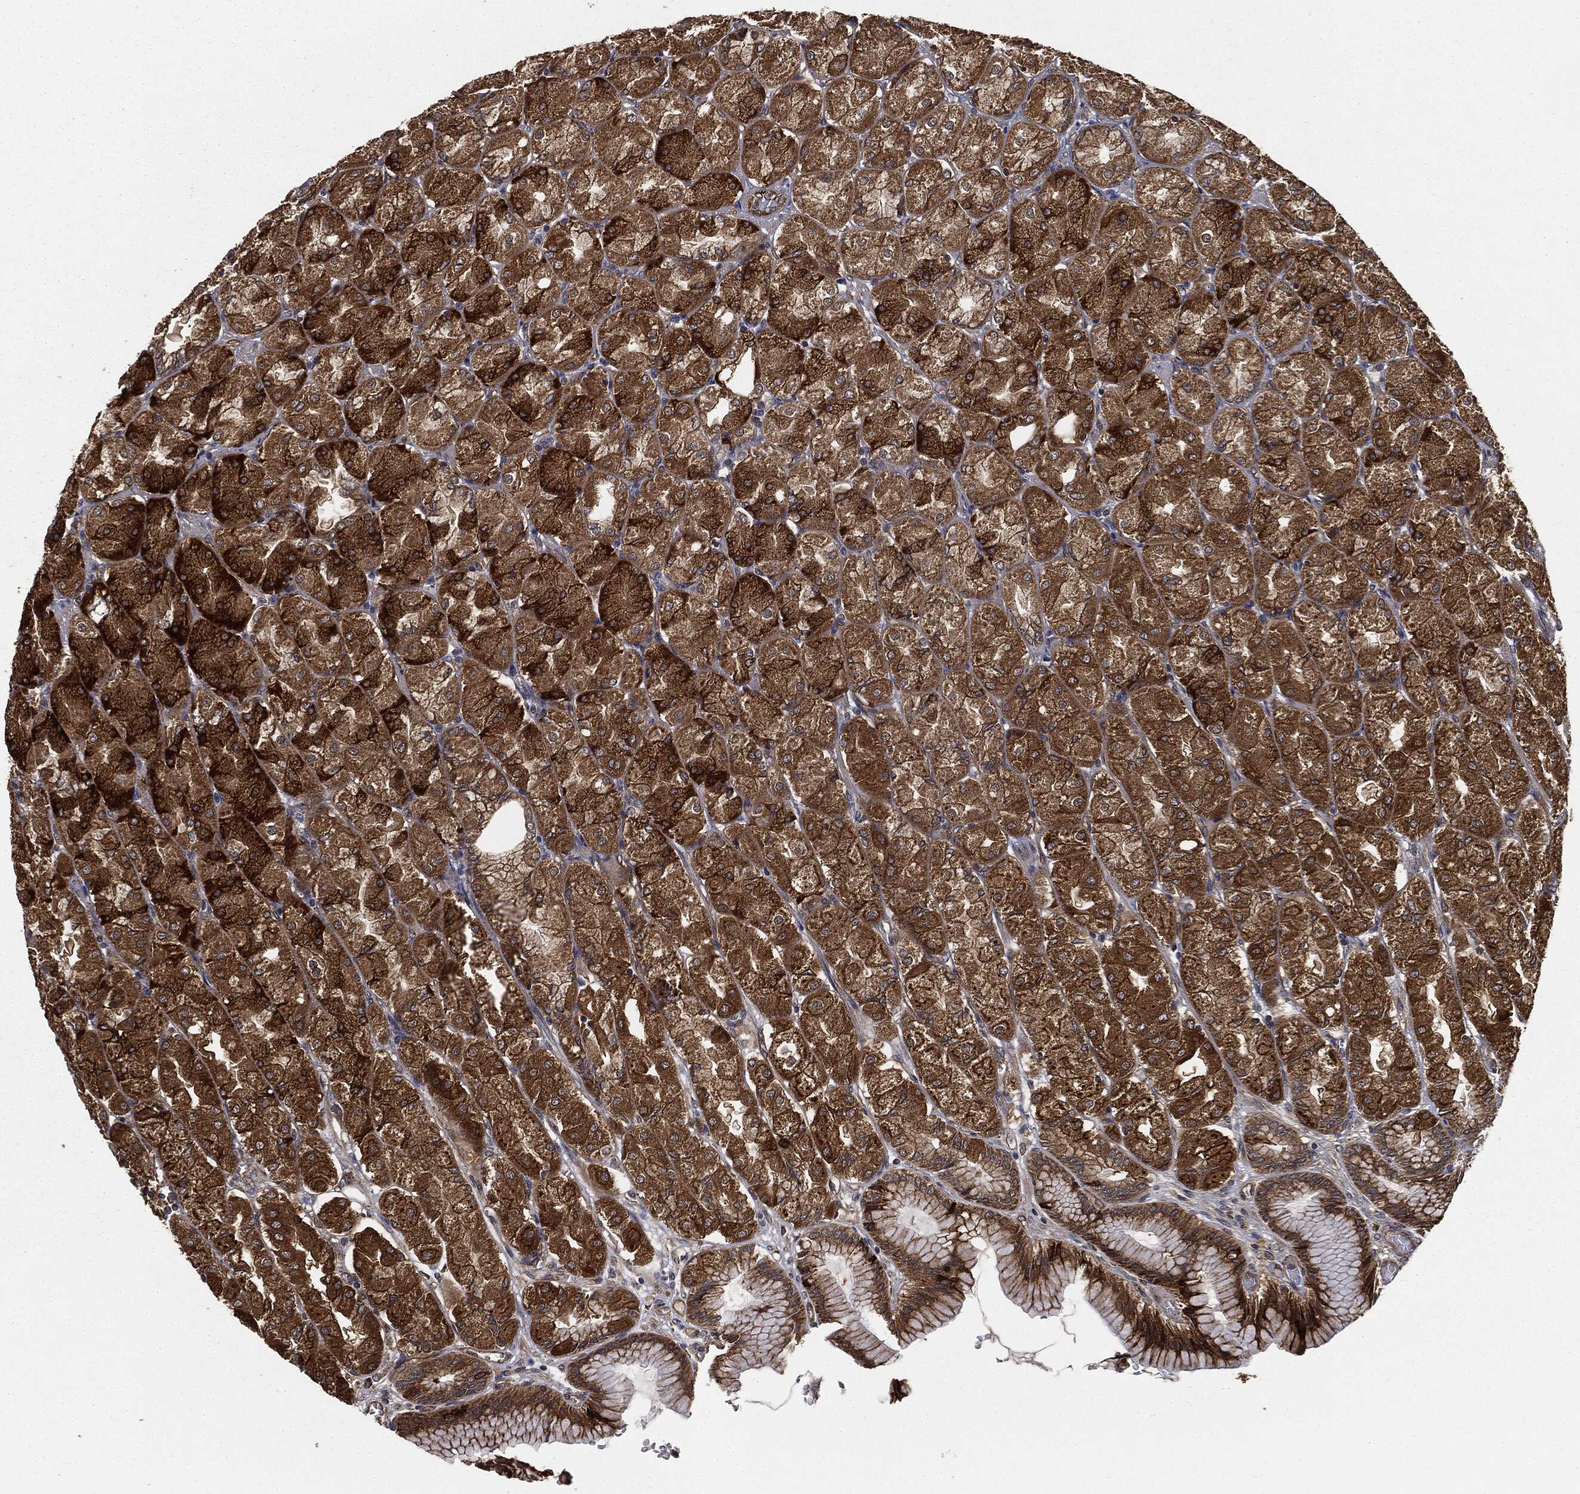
{"staining": {"intensity": "strong", "quantity": ">75%", "location": "cytoplasmic/membranous"}, "tissue": "stomach", "cell_type": "Glandular cells", "image_type": "normal", "snomed": [{"axis": "morphology", "description": "Normal tissue, NOS"}, {"axis": "morphology", "description": "Adenocarcinoma, NOS"}, {"axis": "morphology", "description": "Adenocarcinoma, High grade"}, {"axis": "topography", "description": "Stomach, upper"}, {"axis": "topography", "description": "Stomach"}], "caption": "Benign stomach exhibits strong cytoplasmic/membranous expression in about >75% of glandular cells, visualized by immunohistochemistry. Nuclei are stained in blue.", "gene": "MIER2", "patient": {"sex": "female", "age": 65}}